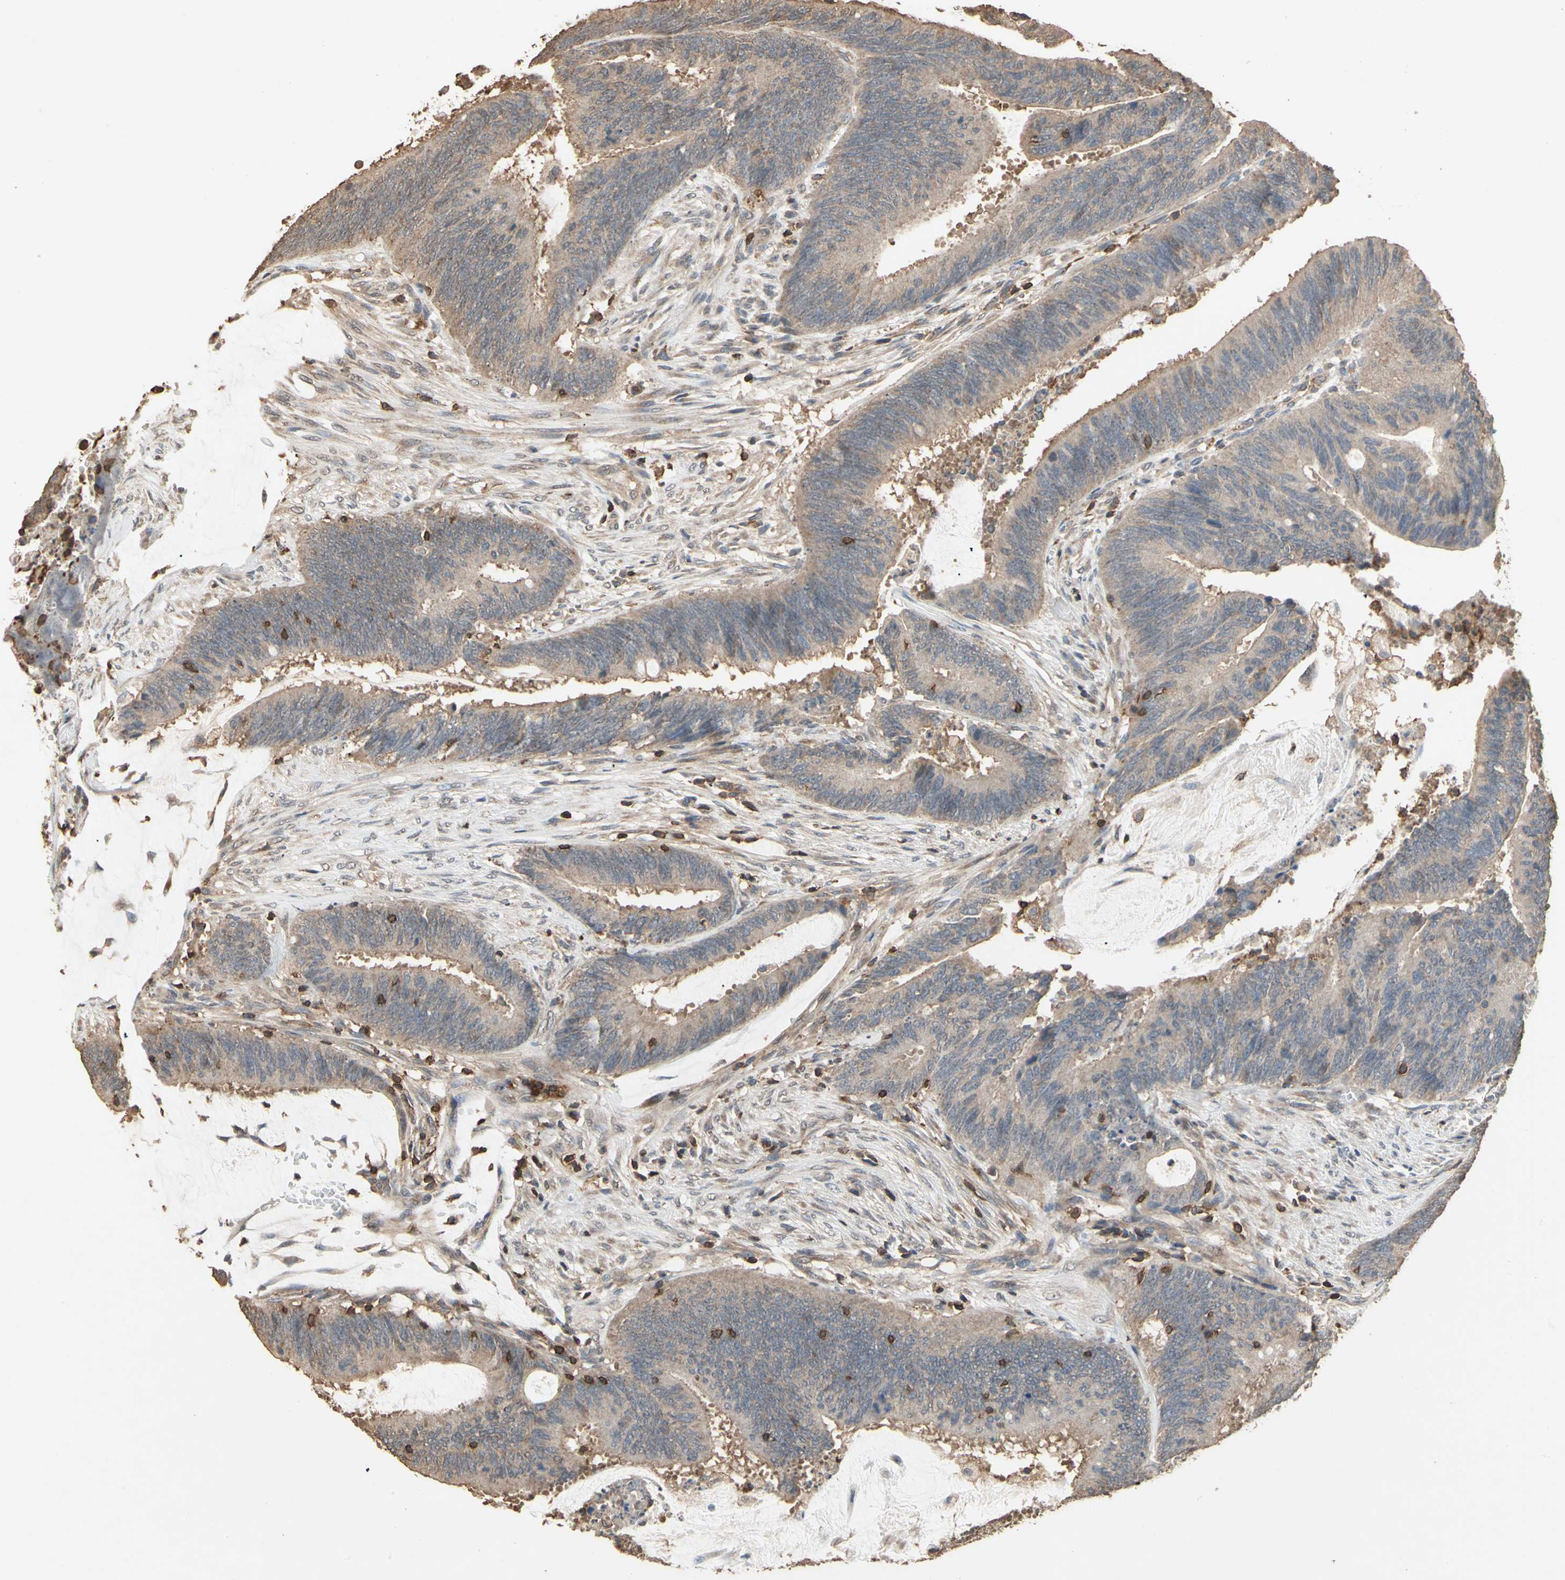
{"staining": {"intensity": "weak", "quantity": ">75%", "location": "cytoplasmic/membranous"}, "tissue": "colorectal cancer", "cell_type": "Tumor cells", "image_type": "cancer", "snomed": [{"axis": "morphology", "description": "Adenocarcinoma, NOS"}, {"axis": "topography", "description": "Rectum"}], "caption": "Colorectal cancer stained for a protein shows weak cytoplasmic/membranous positivity in tumor cells.", "gene": "MAP3K10", "patient": {"sex": "female", "age": 66}}